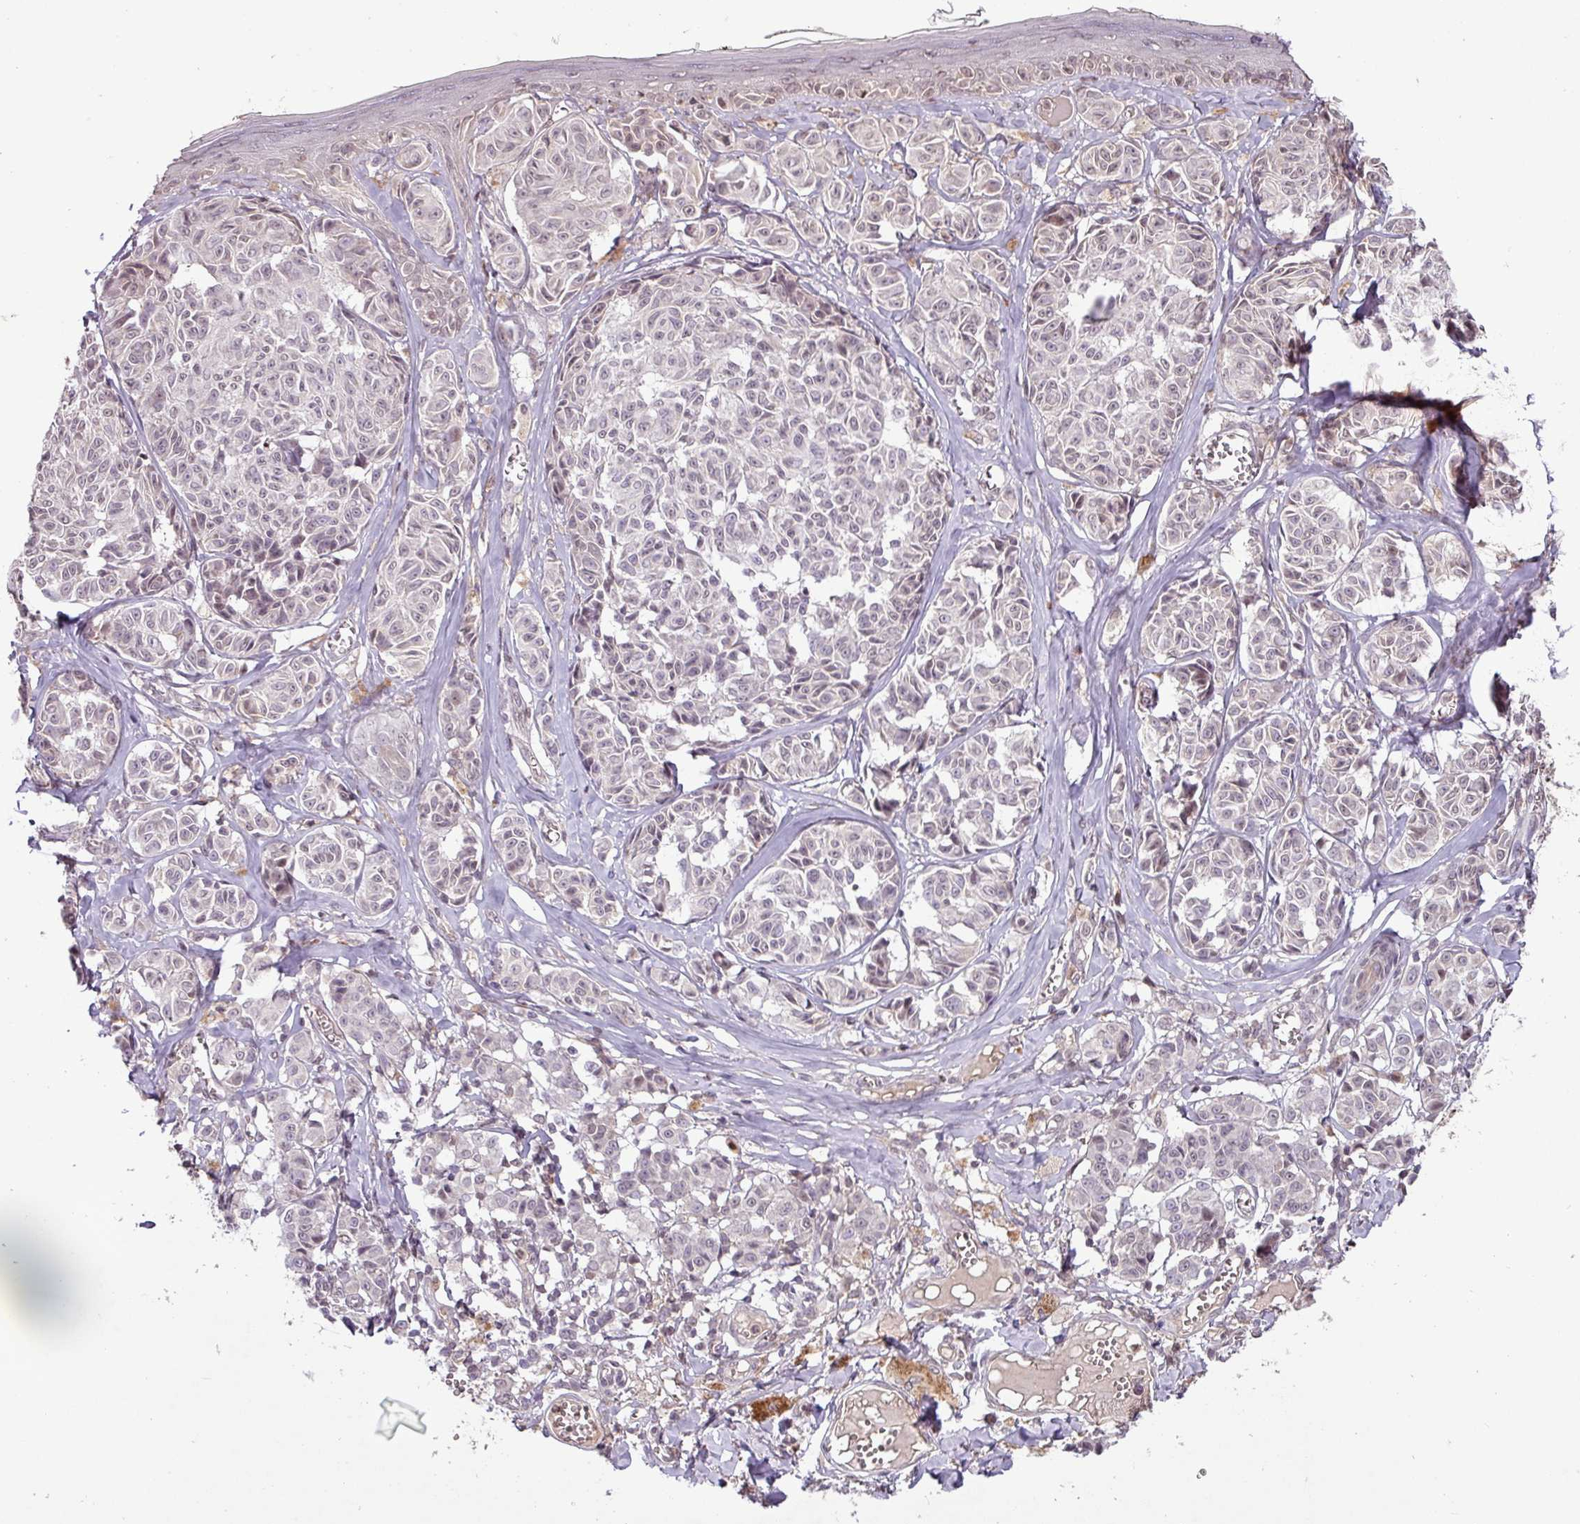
{"staining": {"intensity": "weak", "quantity": "<25%", "location": "nuclear"}, "tissue": "melanoma", "cell_type": "Tumor cells", "image_type": "cancer", "snomed": [{"axis": "morphology", "description": "Malignant melanoma, NOS"}, {"axis": "topography", "description": "Skin"}], "caption": "Malignant melanoma stained for a protein using immunohistochemistry (IHC) demonstrates no staining tumor cells.", "gene": "SLC5A10", "patient": {"sex": "female", "age": 43}}